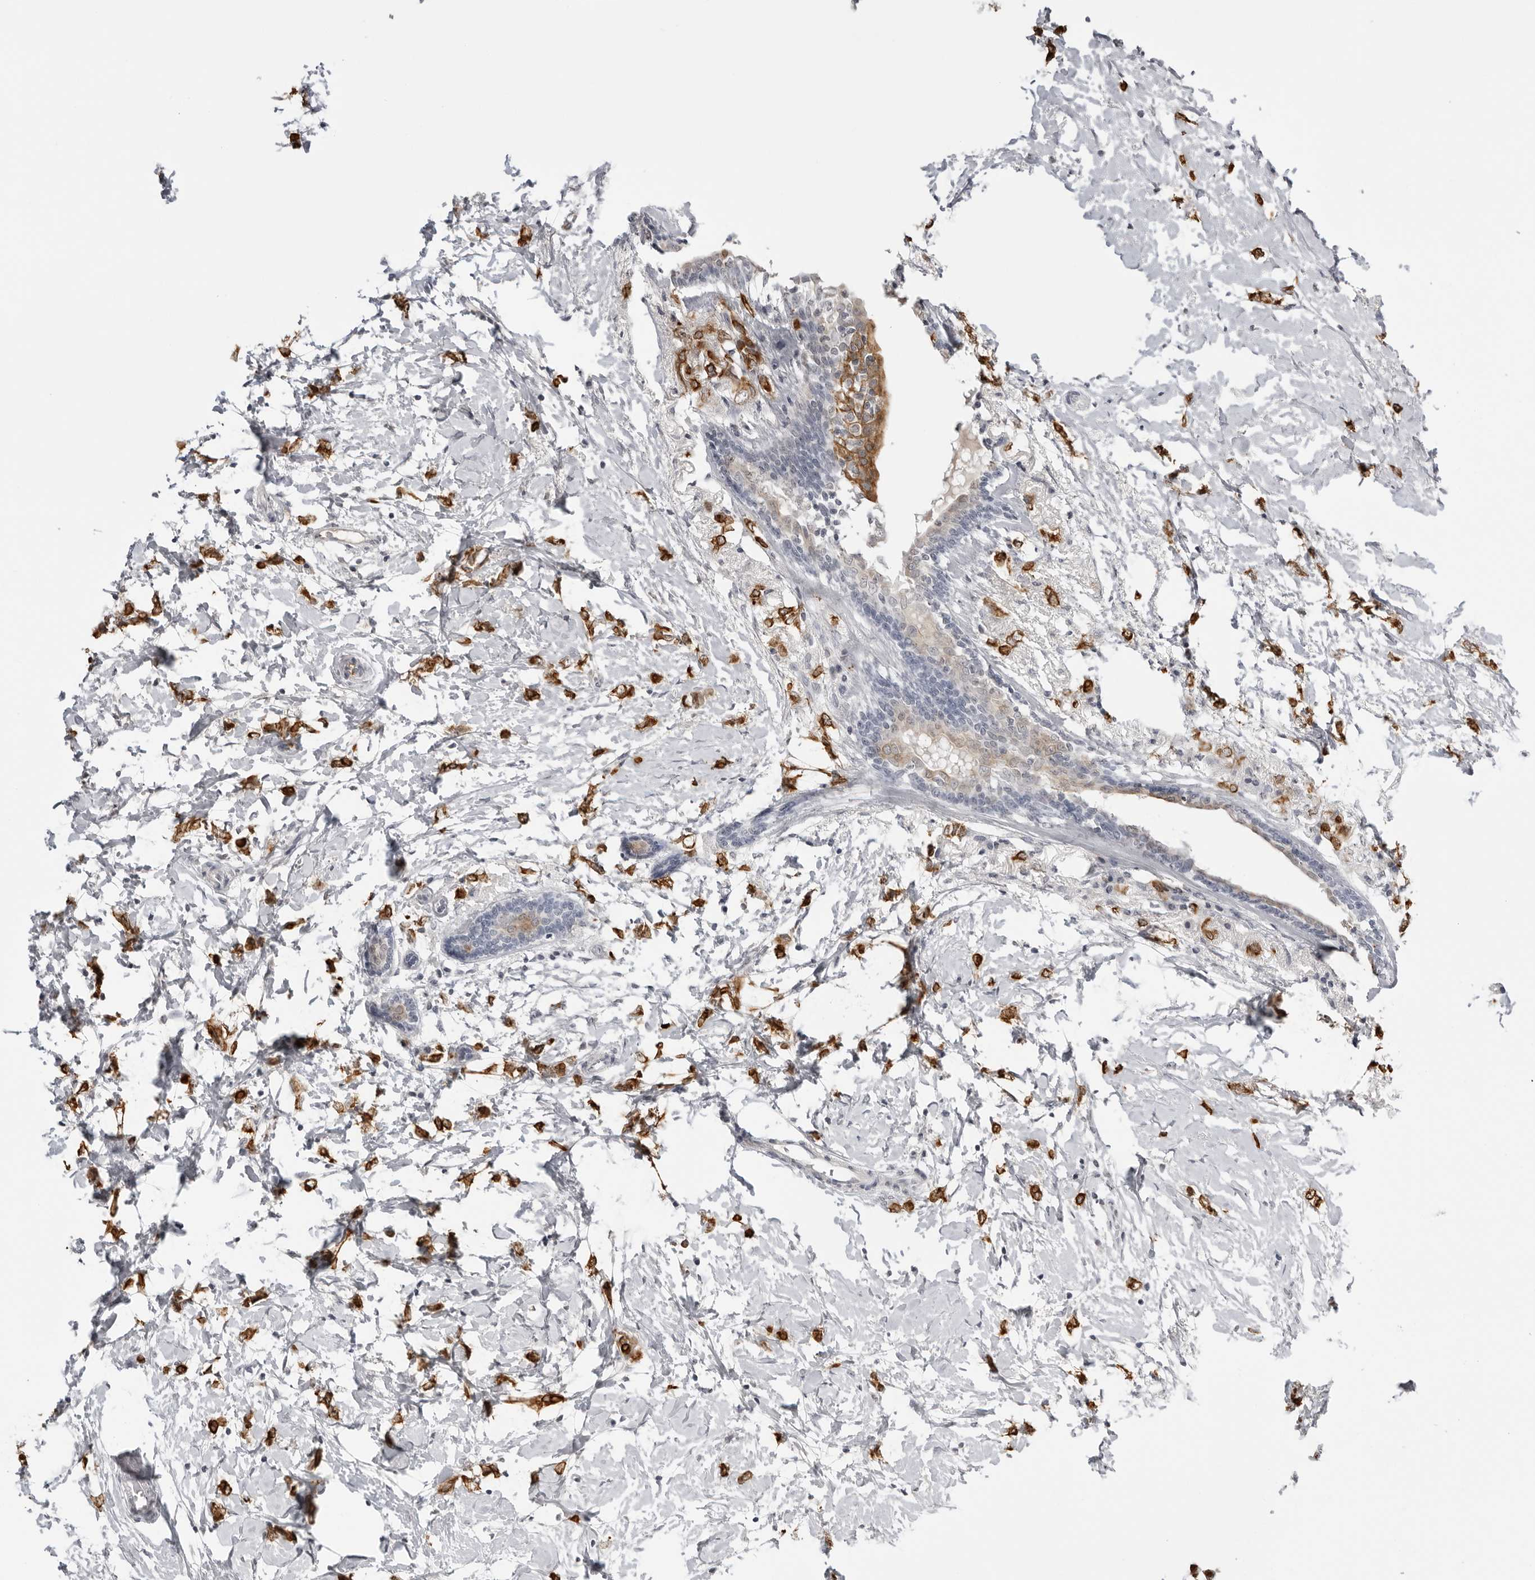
{"staining": {"intensity": "strong", "quantity": ">75%", "location": "cytoplasmic/membranous"}, "tissue": "breast cancer", "cell_type": "Tumor cells", "image_type": "cancer", "snomed": [{"axis": "morphology", "description": "Normal tissue, NOS"}, {"axis": "morphology", "description": "Lobular carcinoma"}, {"axis": "topography", "description": "Breast"}], "caption": "This image displays IHC staining of human breast cancer, with high strong cytoplasmic/membranous positivity in approximately >75% of tumor cells.", "gene": "SERPINF2", "patient": {"sex": "female", "age": 47}}